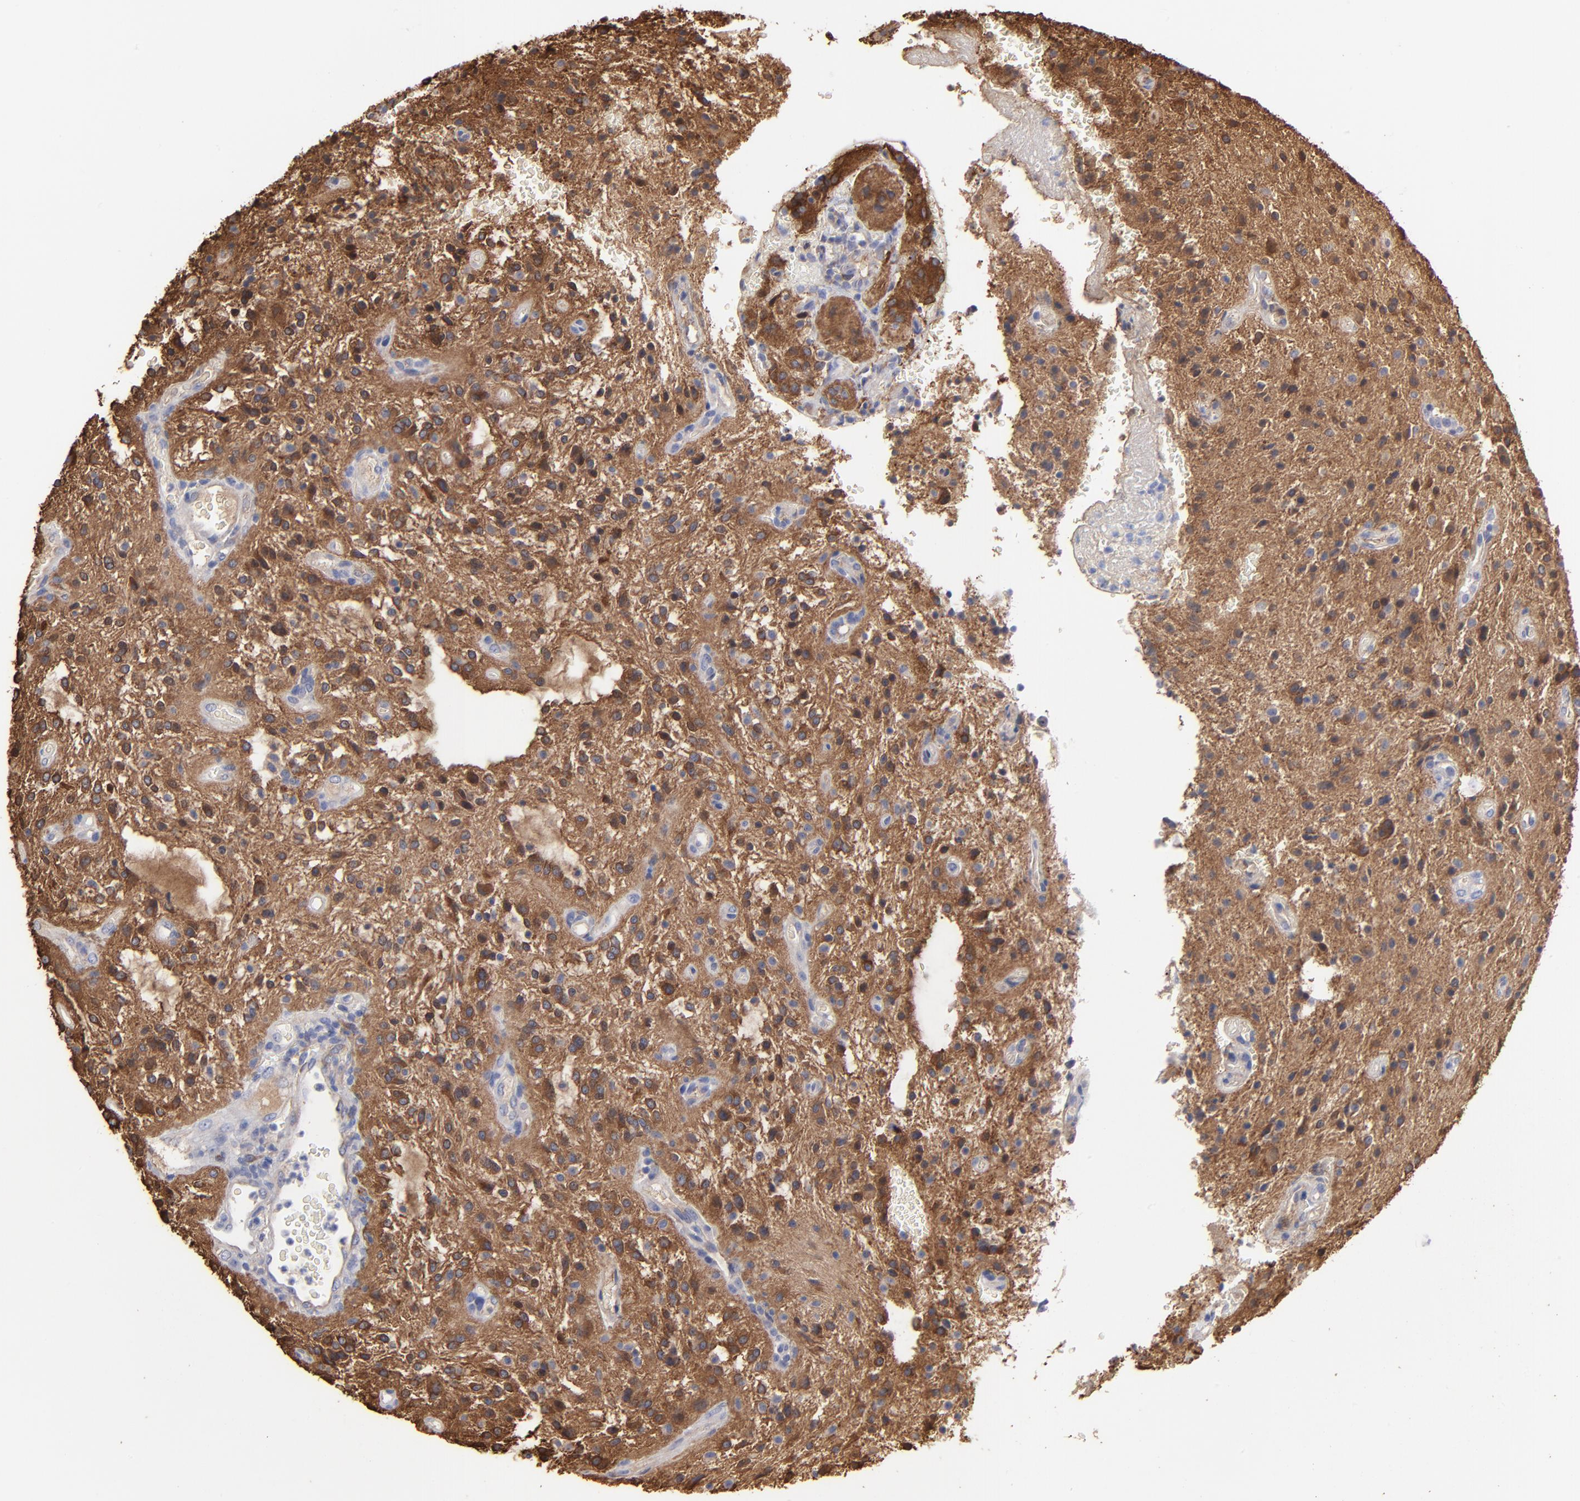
{"staining": {"intensity": "moderate", "quantity": ">75%", "location": "cytoplasmic/membranous"}, "tissue": "glioma", "cell_type": "Tumor cells", "image_type": "cancer", "snomed": [{"axis": "morphology", "description": "Glioma, malignant, NOS"}, {"axis": "topography", "description": "Cerebellum"}], "caption": "Glioma stained for a protein exhibits moderate cytoplasmic/membranous positivity in tumor cells.", "gene": "CILP", "patient": {"sex": "female", "age": 10}}